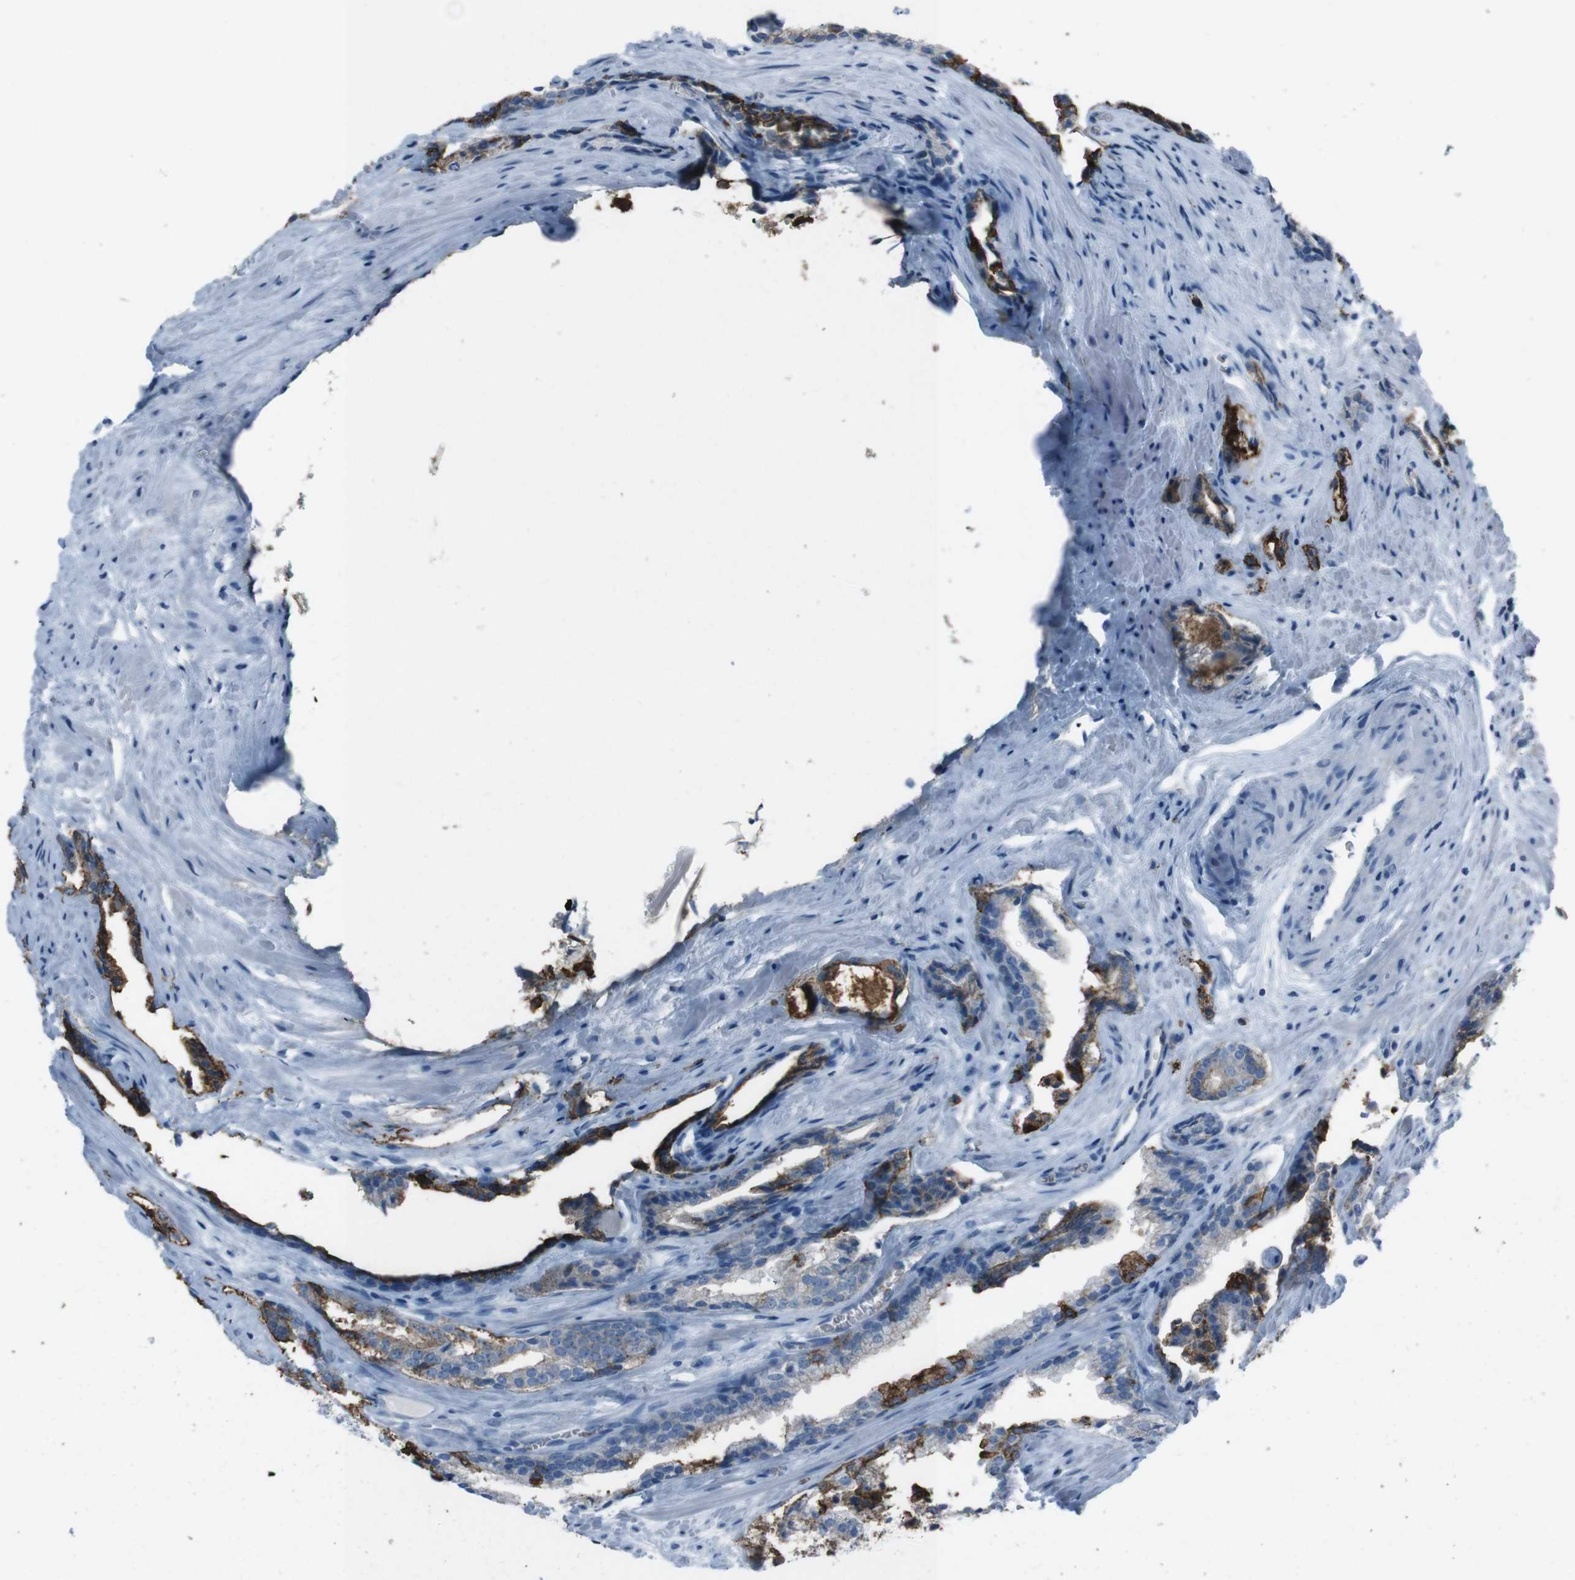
{"staining": {"intensity": "strong", "quantity": "25%-75%", "location": "cytoplasmic/membranous"}, "tissue": "prostate cancer", "cell_type": "Tumor cells", "image_type": "cancer", "snomed": [{"axis": "morphology", "description": "Adenocarcinoma, Low grade"}, {"axis": "topography", "description": "Prostate"}], "caption": "The micrograph displays a brown stain indicating the presence of a protein in the cytoplasmic/membranous of tumor cells in prostate adenocarcinoma (low-grade).", "gene": "ST6GAL1", "patient": {"sex": "male", "age": 60}}